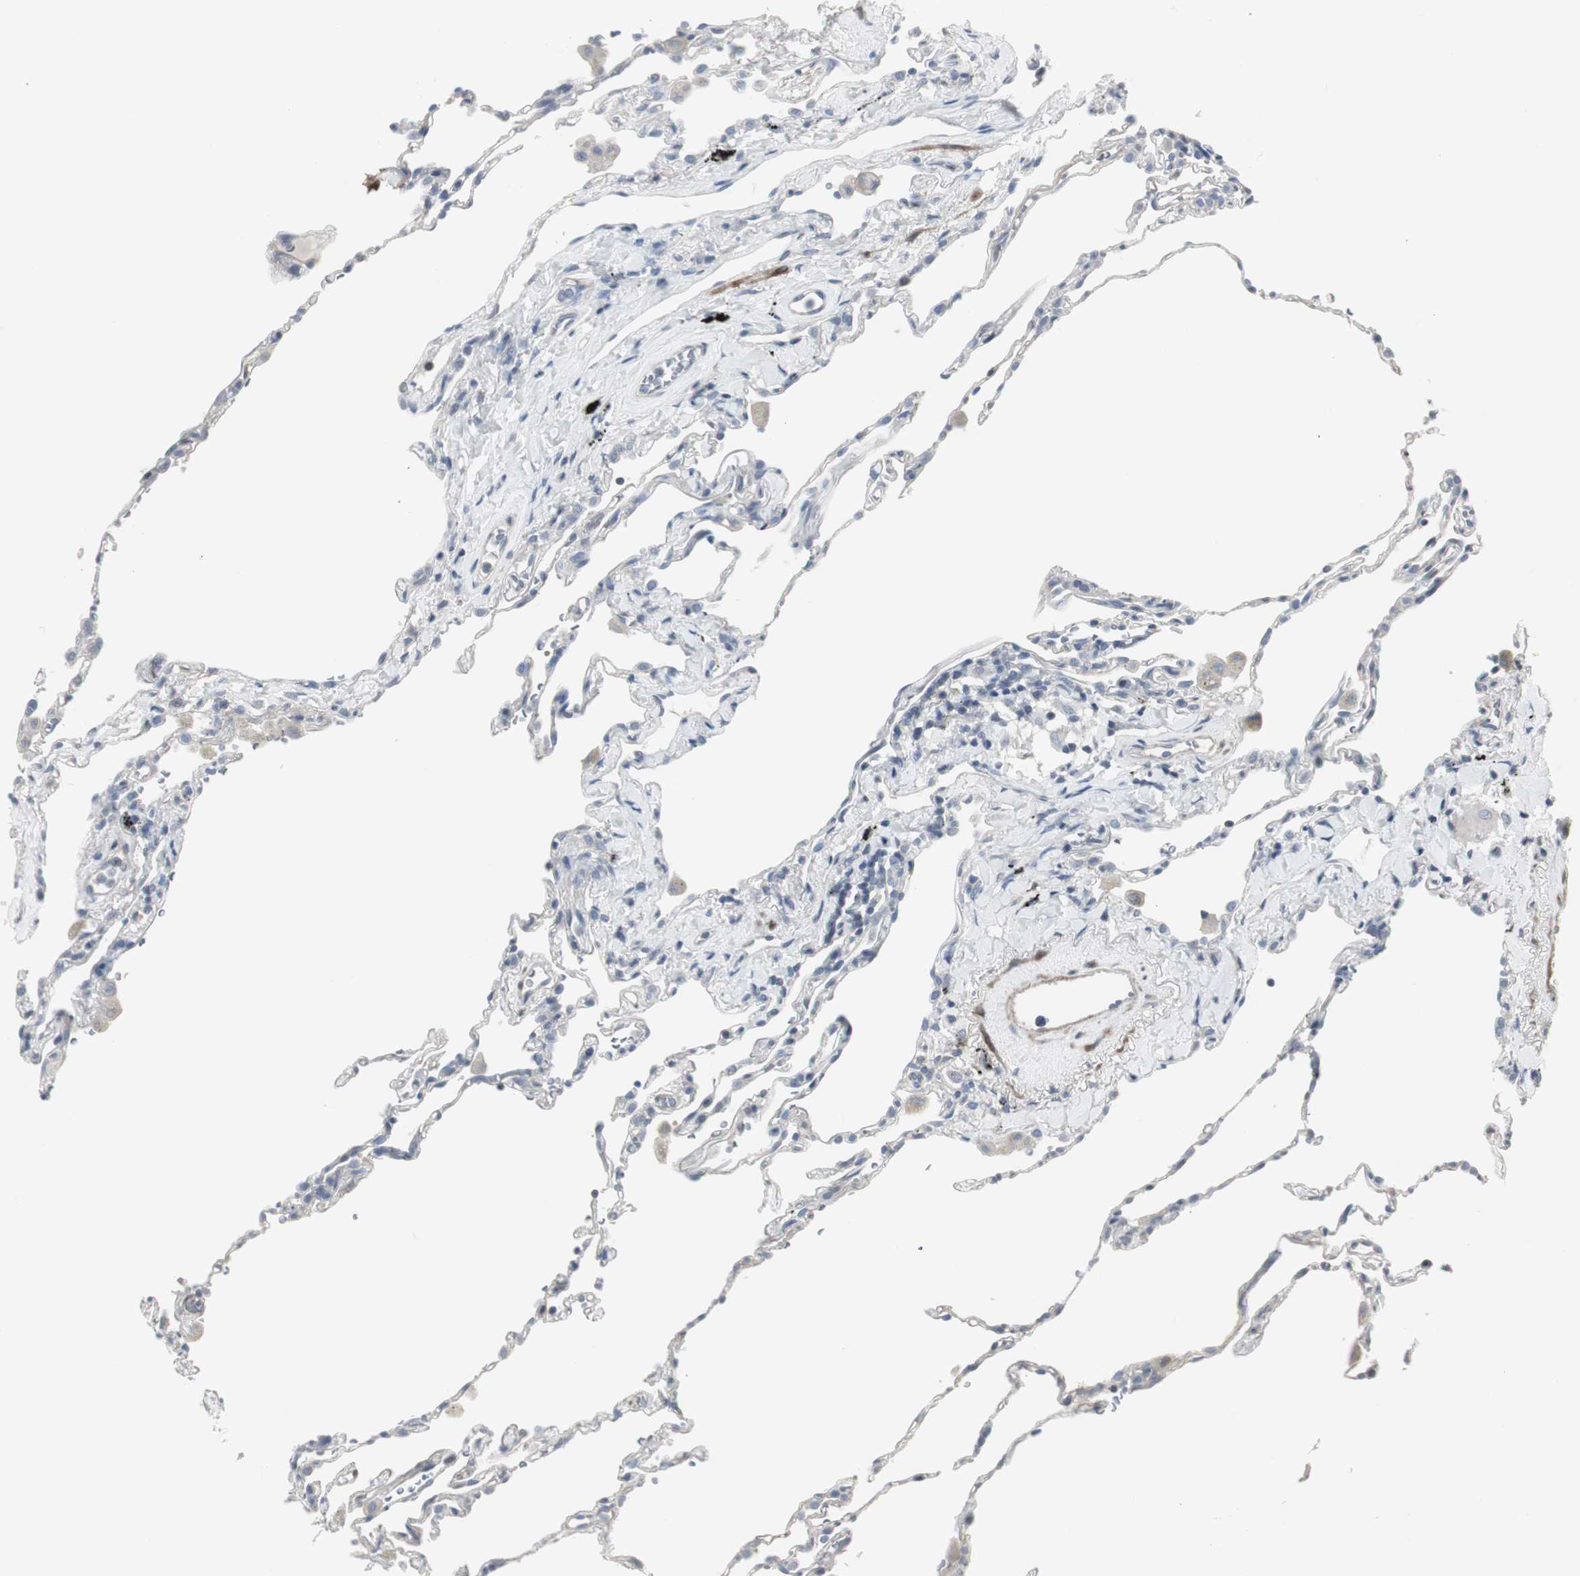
{"staining": {"intensity": "negative", "quantity": "none", "location": "none"}, "tissue": "lung", "cell_type": "Alveolar cells", "image_type": "normal", "snomed": [{"axis": "morphology", "description": "Normal tissue, NOS"}, {"axis": "topography", "description": "Lung"}], "caption": "IHC histopathology image of unremarkable human lung stained for a protein (brown), which displays no staining in alveolar cells.", "gene": "DMPK", "patient": {"sex": "male", "age": 59}}